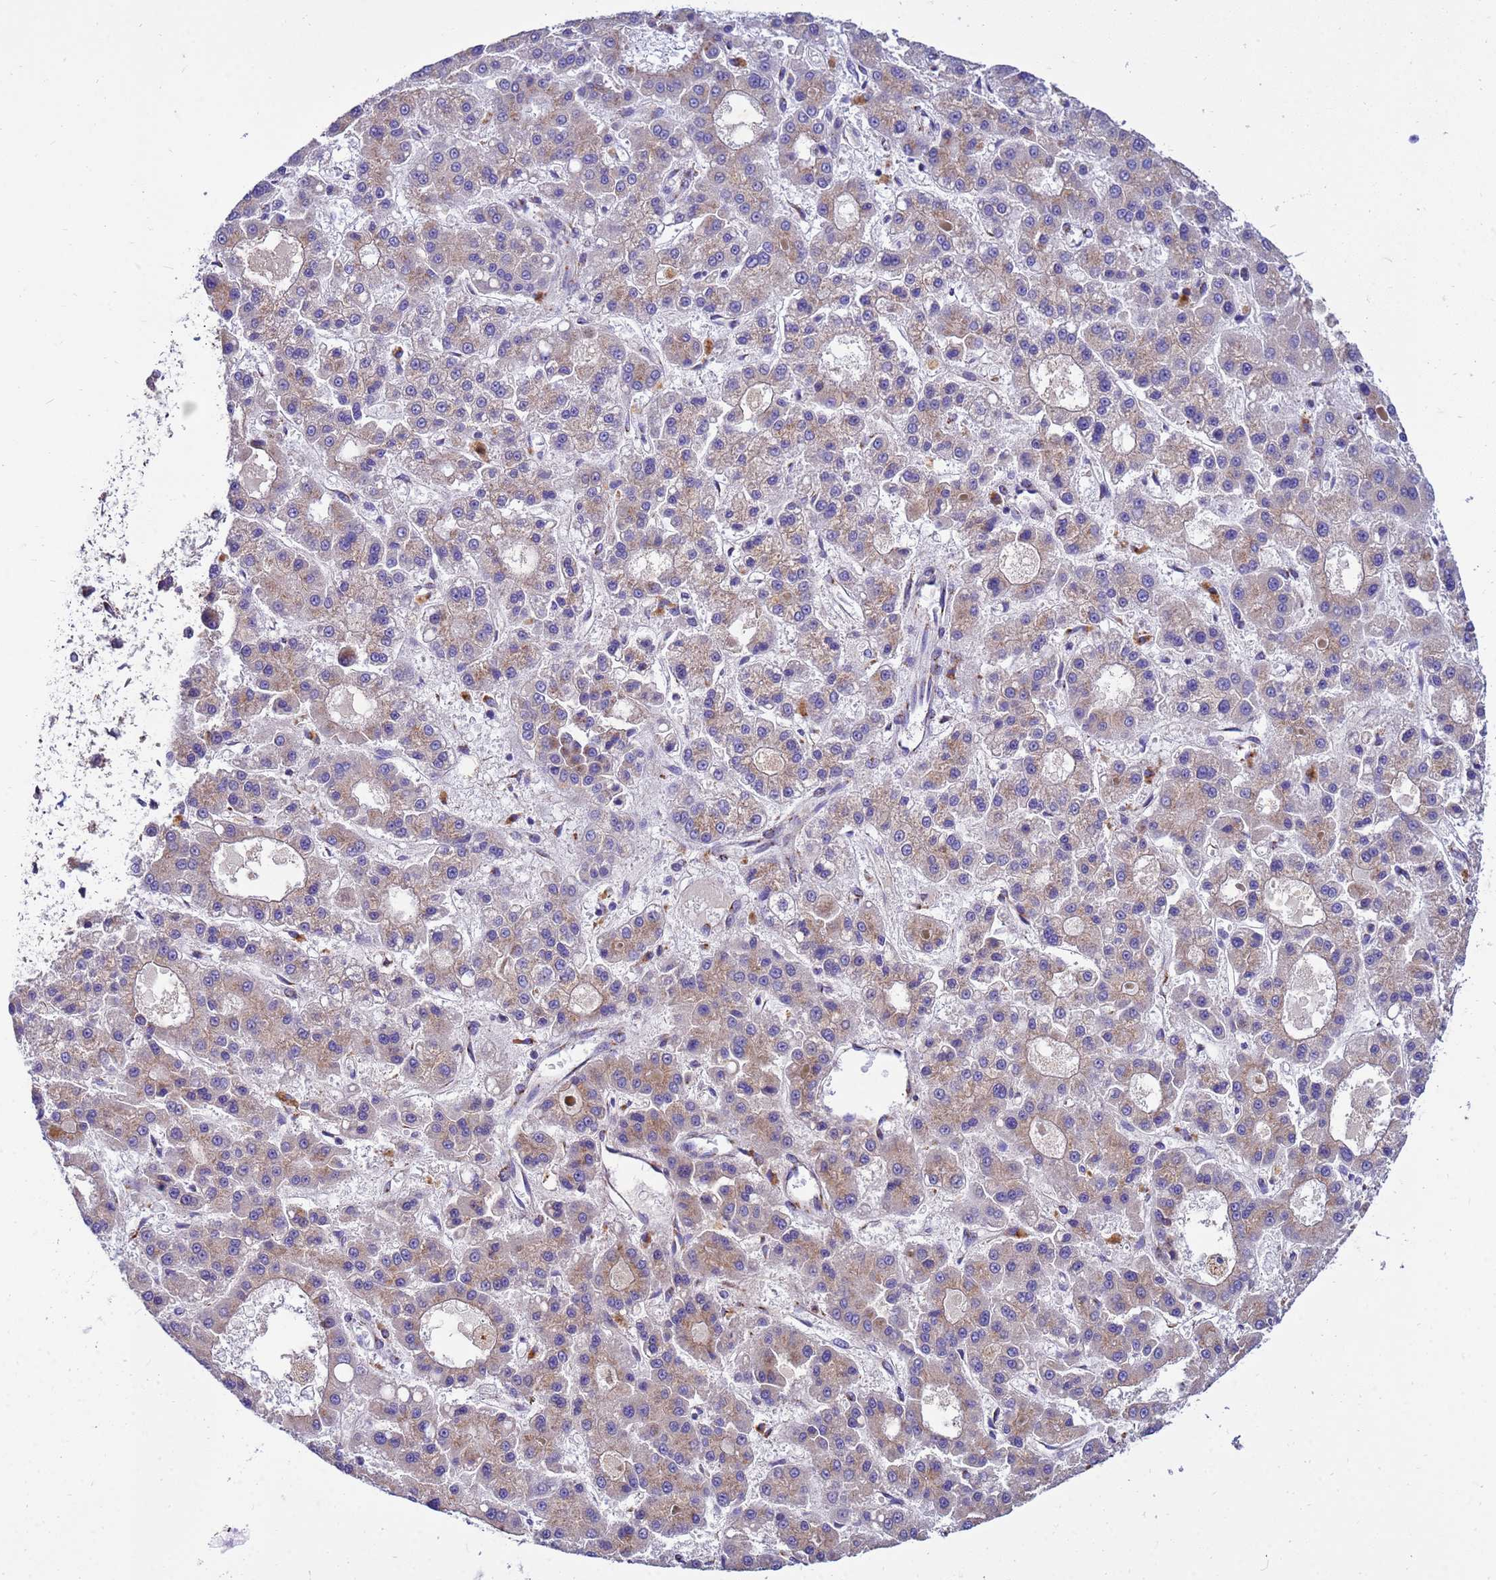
{"staining": {"intensity": "weak", "quantity": "25%-75%", "location": "cytoplasmic/membranous"}, "tissue": "liver cancer", "cell_type": "Tumor cells", "image_type": "cancer", "snomed": [{"axis": "morphology", "description": "Carcinoma, Hepatocellular, NOS"}, {"axis": "topography", "description": "Liver"}], "caption": "Liver cancer (hepatocellular carcinoma) stained with DAB immunohistochemistry shows low levels of weak cytoplasmic/membranous staining in about 25%-75% of tumor cells.", "gene": "HPS3", "patient": {"sex": "male", "age": 70}}